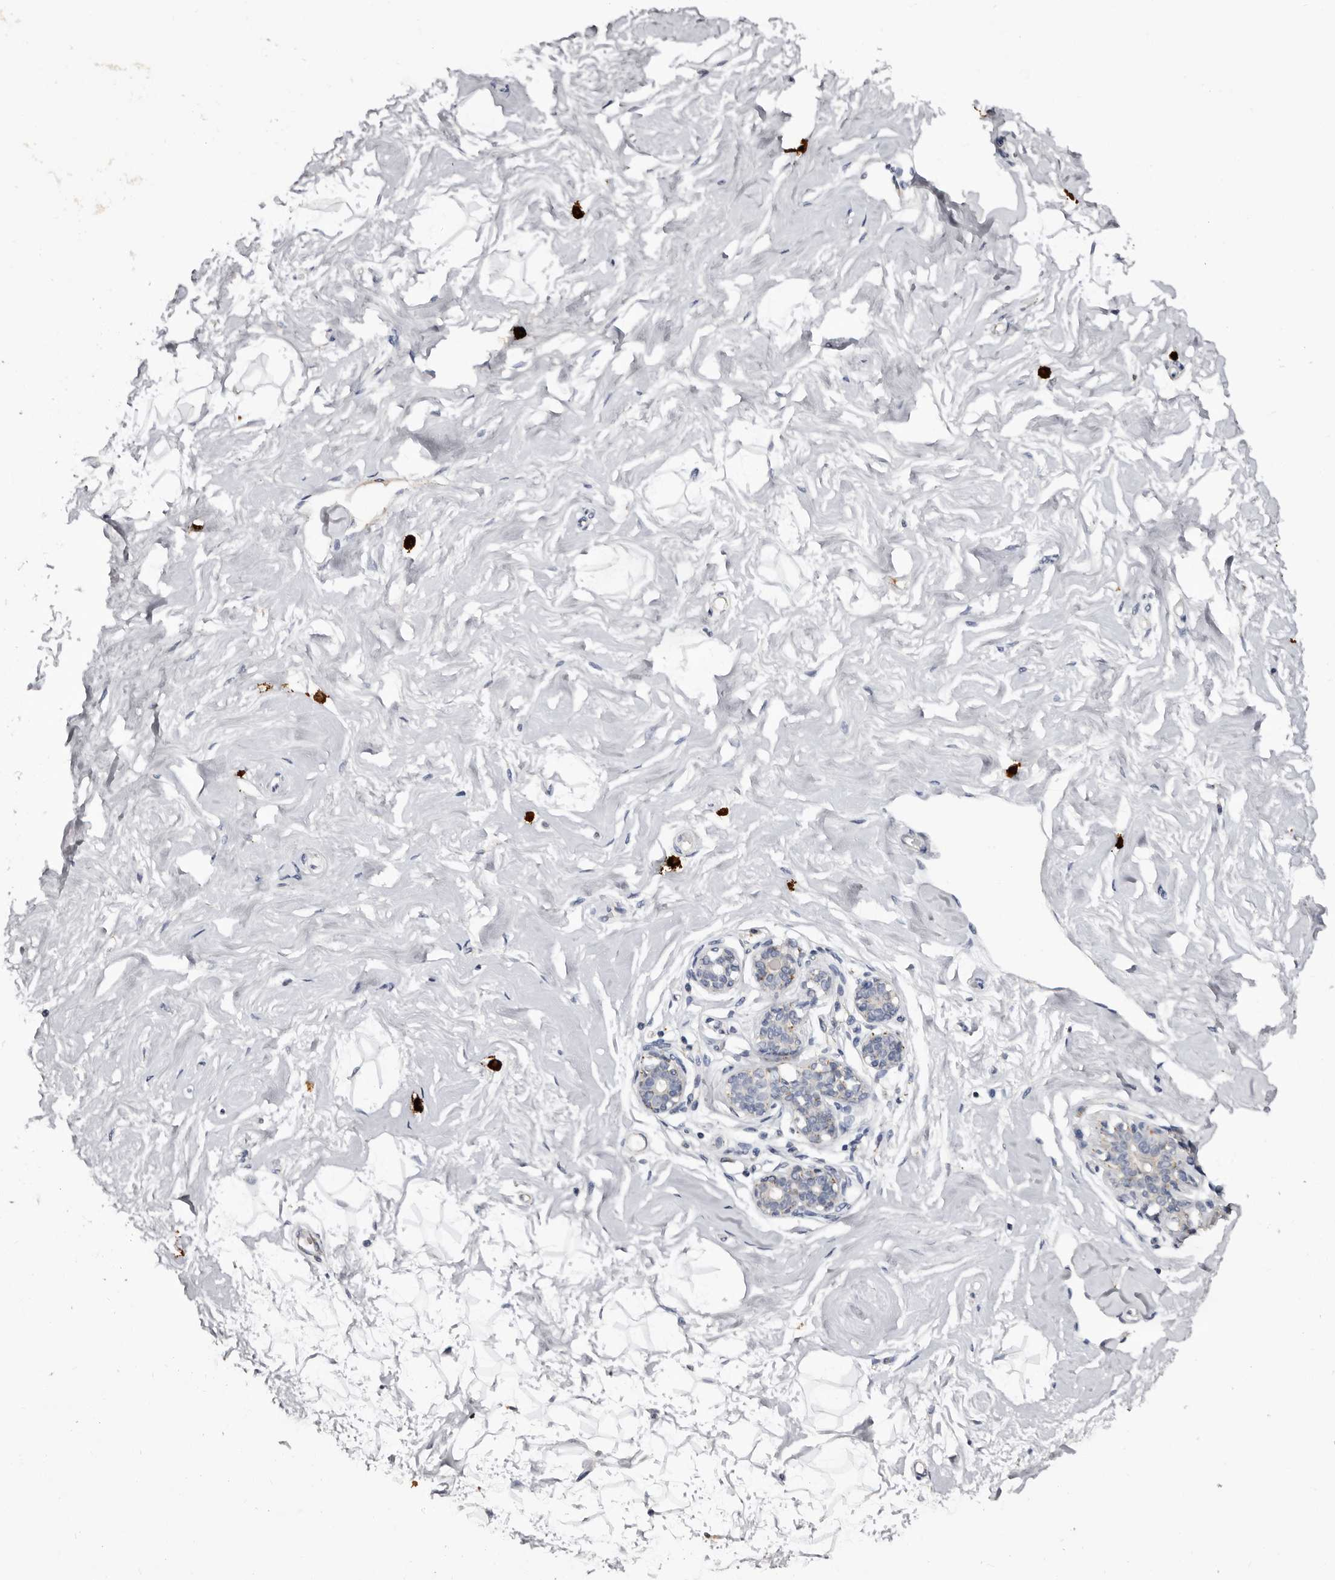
{"staining": {"intensity": "negative", "quantity": "none", "location": "none"}, "tissue": "breast", "cell_type": "Adipocytes", "image_type": "normal", "snomed": [{"axis": "morphology", "description": "Normal tissue, NOS"}, {"axis": "morphology", "description": "Adenoma, NOS"}, {"axis": "topography", "description": "Breast"}], "caption": "This is a image of IHC staining of normal breast, which shows no expression in adipocytes.", "gene": "DAP", "patient": {"sex": "female", "age": 23}}